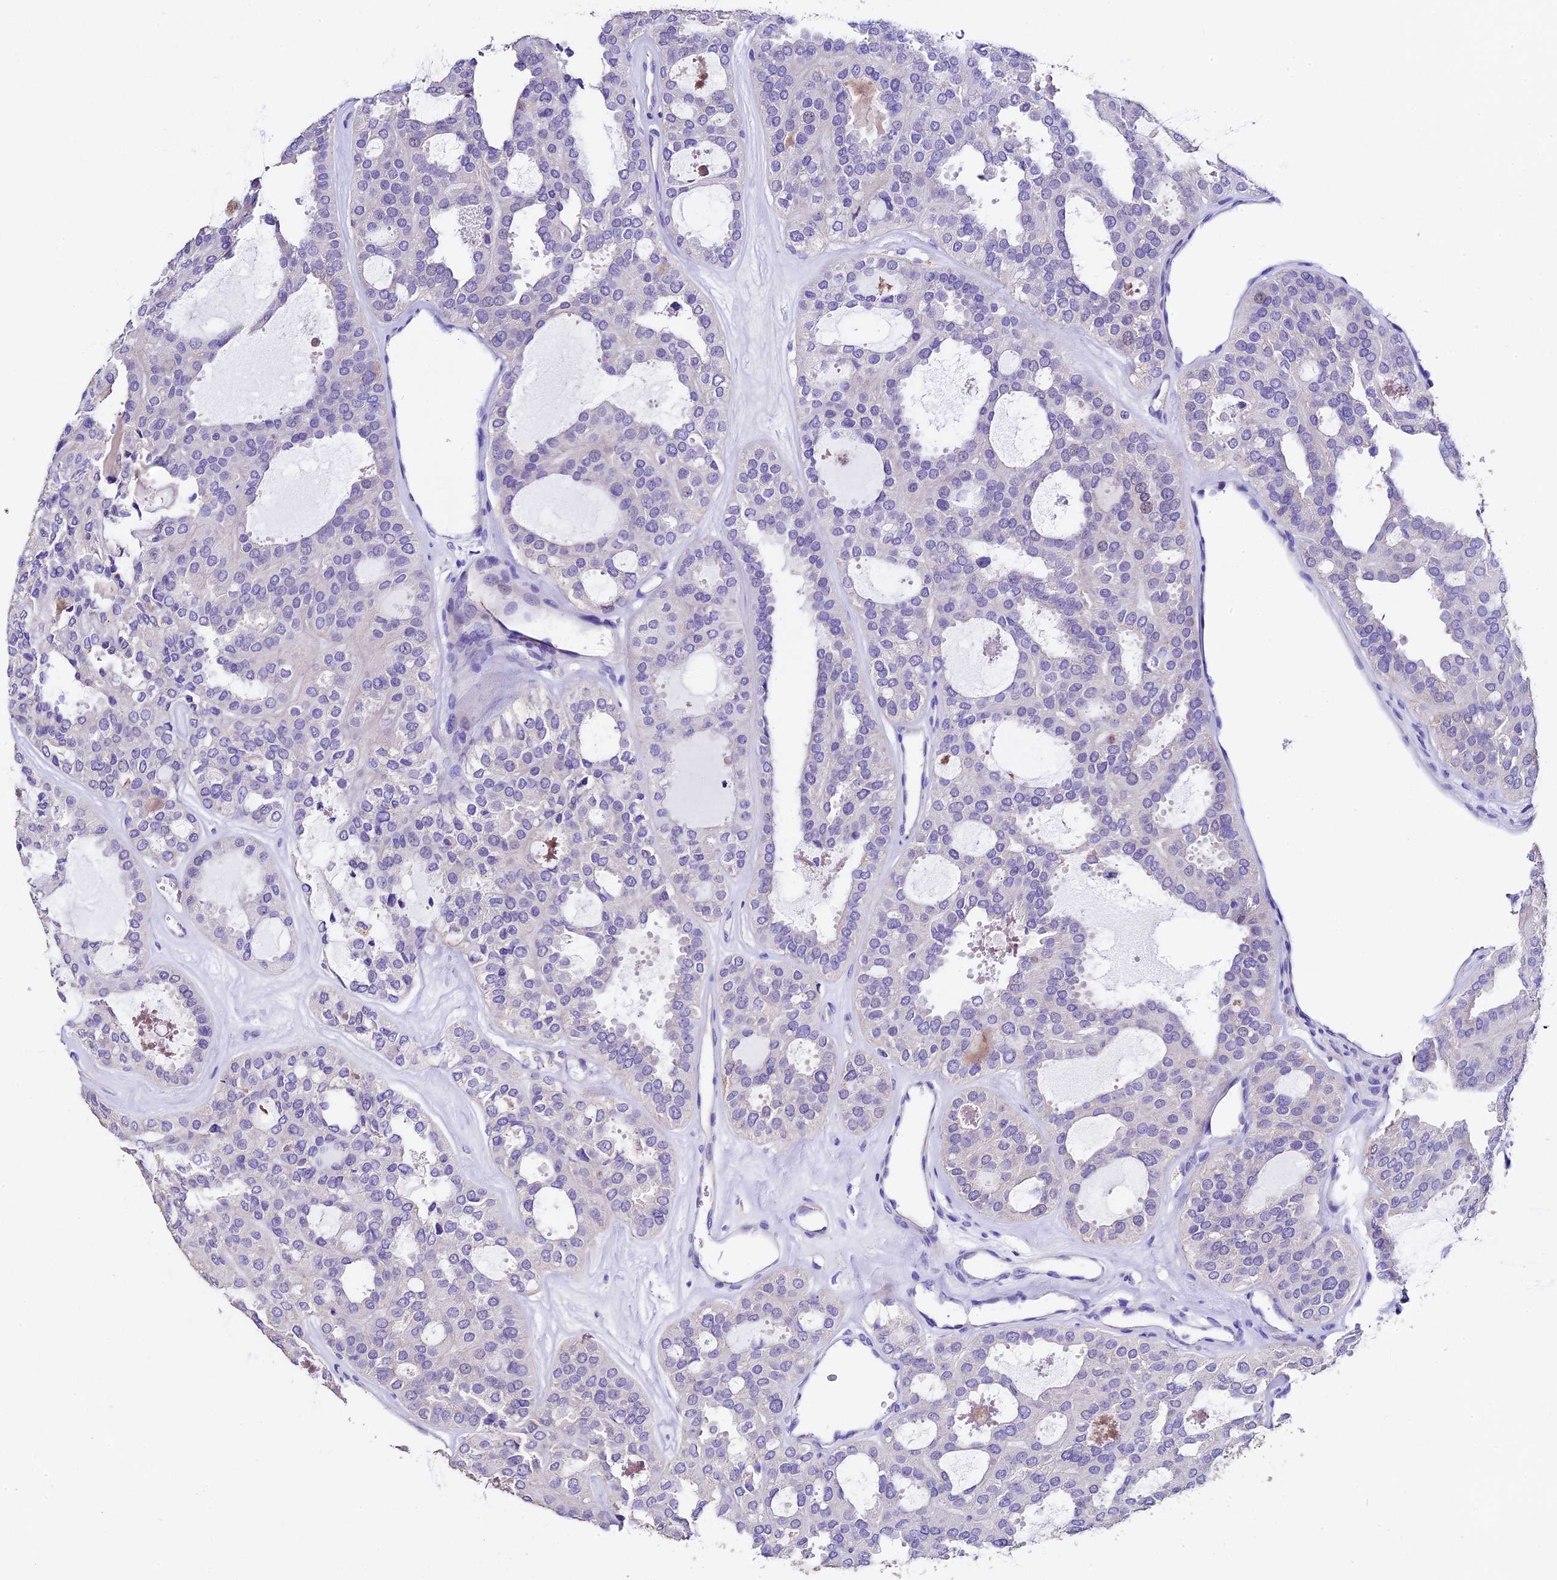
{"staining": {"intensity": "negative", "quantity": "none", "location": "none"}, "tissue": "thyroid cancer", "cell_type": "Tumor cells", "image_type": "cancer", "snomed": [{"axis": "morphology", "description": "Follicular adenoma carcinoma, NOS"}, {"axis": "topography", "description": "Thyroid gland"}], "caption": "An immunohistochemistry (IHC) micrograph of thyroid cancer (follicular adenoma carcinoma) is shown. There is no staining in tumor cells of thyroid cancer (follicular adenoma carcinoma). The staining is performed using DAB (3,3'-diaminobenzidine) brown chromogen with nuclei counter-stained in using hematoxylin.", "gene": "FBXW9", "patient": {"sex": "male", "age": 75}}